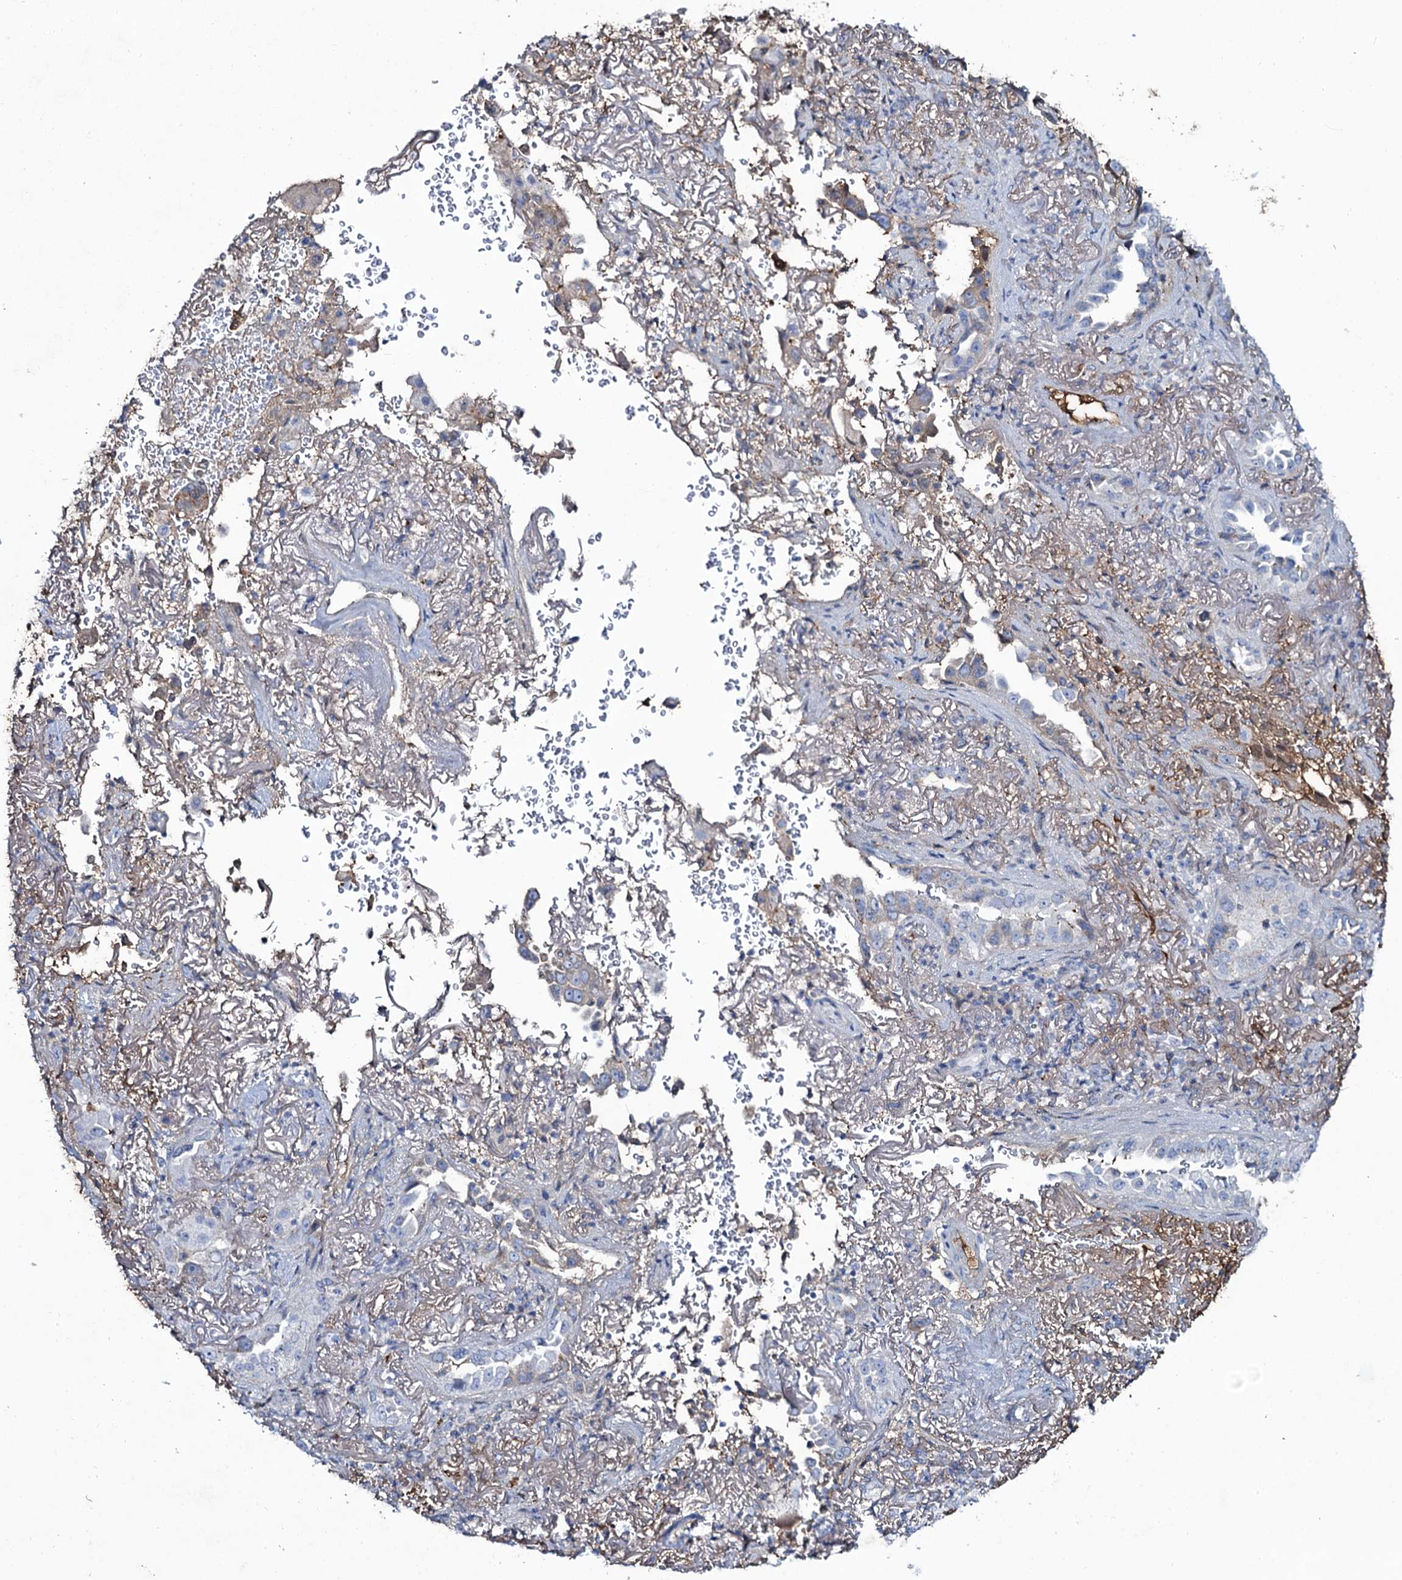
{"staining": {"intensity": "moderate", "quantity": "<25%", "location": "cytoplasmic/membranous"}, "tissue": "lung cancer", "cell_type": "Tumor cells", "image_type": "cancer", "snomed": [{"axis": "morphology", "description": "Adenocarcinoma, NOS"}, {"axis": "topography", "description": "Lung"}], "caption": "Approximately <25% of tumor cells in human adenocarcinoma (lung) reveal moderate cytoplasmic/membranous protein positivity as visualized by brown immunohistochemical staining.", "gene": "EDN1", "patient": {"sex": "female", "age": 69}}